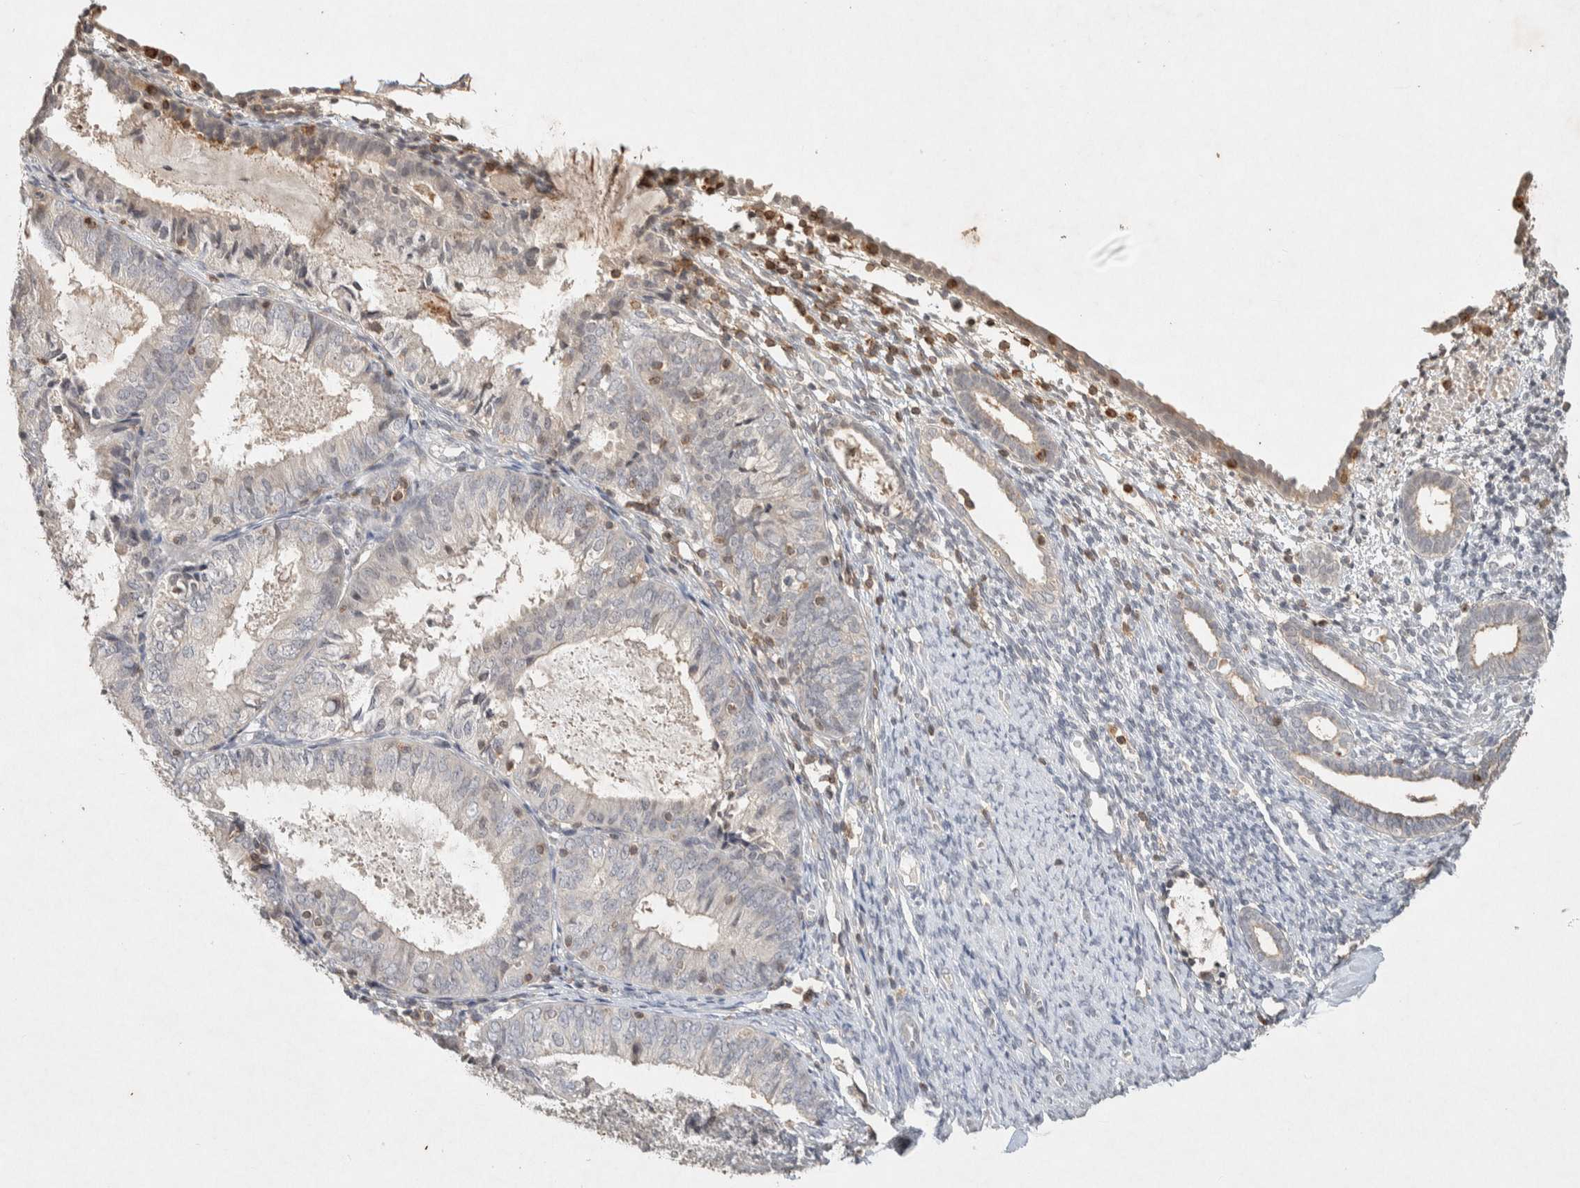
{"staining": {"intensity": "negative", "quantity": "none", "location": "none"}, "tissue": "endometrium", "cell_type": "Cells in endometrial stroma", "image_type": "normal", "snomed": [{"axis": "morphology", "description": "Normal tissue, NOS"}, {"axis": "morphology", "description": "Adenocarcinoma, NOS"}, {"axis": "topography", "description": "Endometrium"}], "caption": "A micrograph of endometrium stained for a protein demonstrates no brown staining in cells in endometrial stroma. (DAB (3,3'-diaminobenzidine) immunohistochemistry, high magnification).", "gene": "RAC2", "patient": {"sex": "female", "age": 57}}